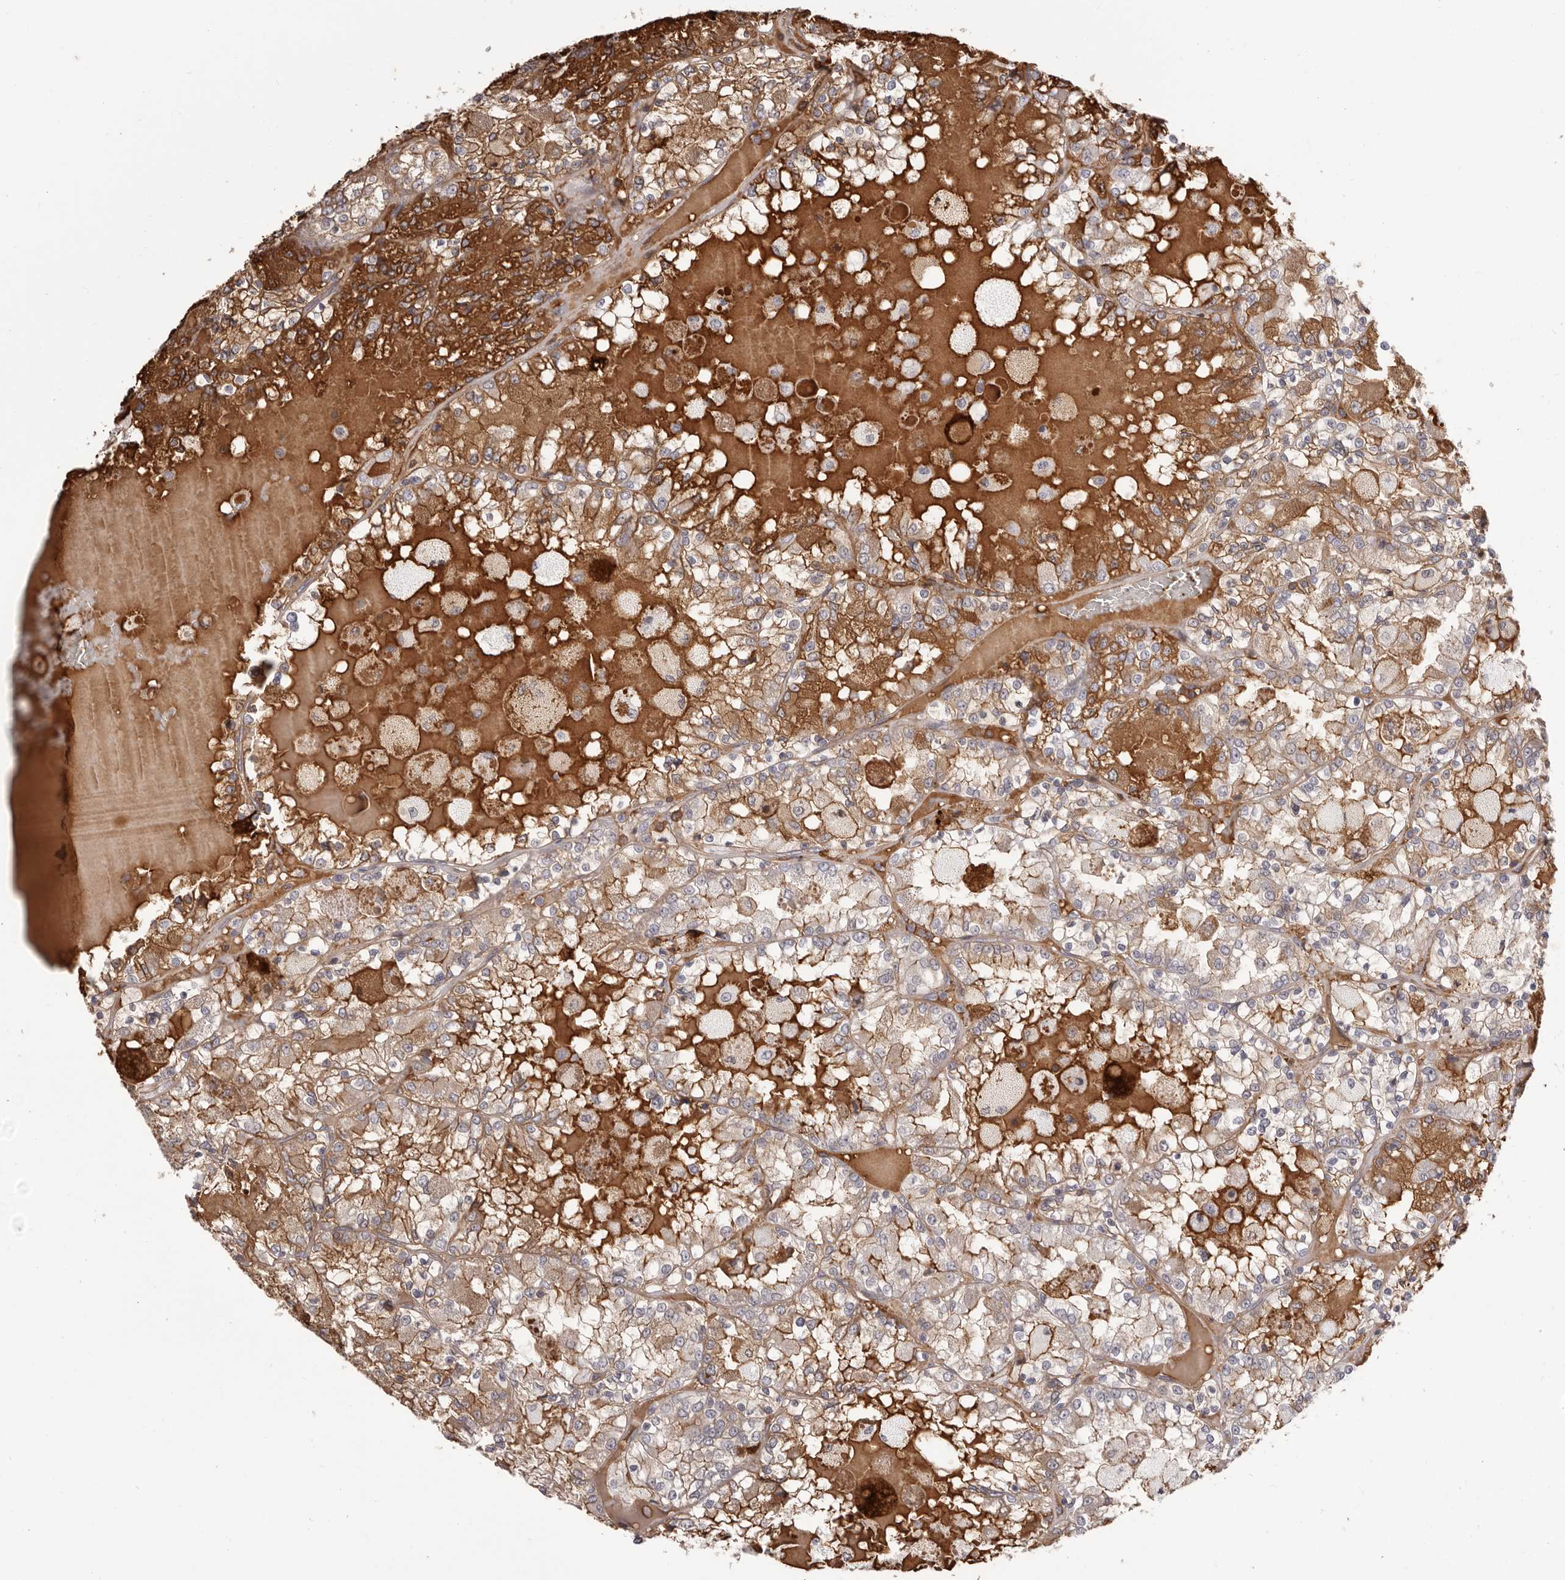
{"staining": {"intensity": "moderate", "quantity": "25%-75%", "location": "cytoplasmic/membranous"}, "tissue": "renal cancer", "cell_type": "Tumor cells", "image_type": "cancer", "snomed": [{"axis": "morphology", "description": "Adenocarcinoma, NOS"}, {"axis": "topography", "description": "Kidney"}], "caption": "IHC of human renal cancer (adenocarcinoma) demonstrates medium levels of moderate cytoplasmic/membranous staining in about 25%-75% of tumor cells.", "gene": "OTUD3", "patient": {"sex": "female", "age": 56}}